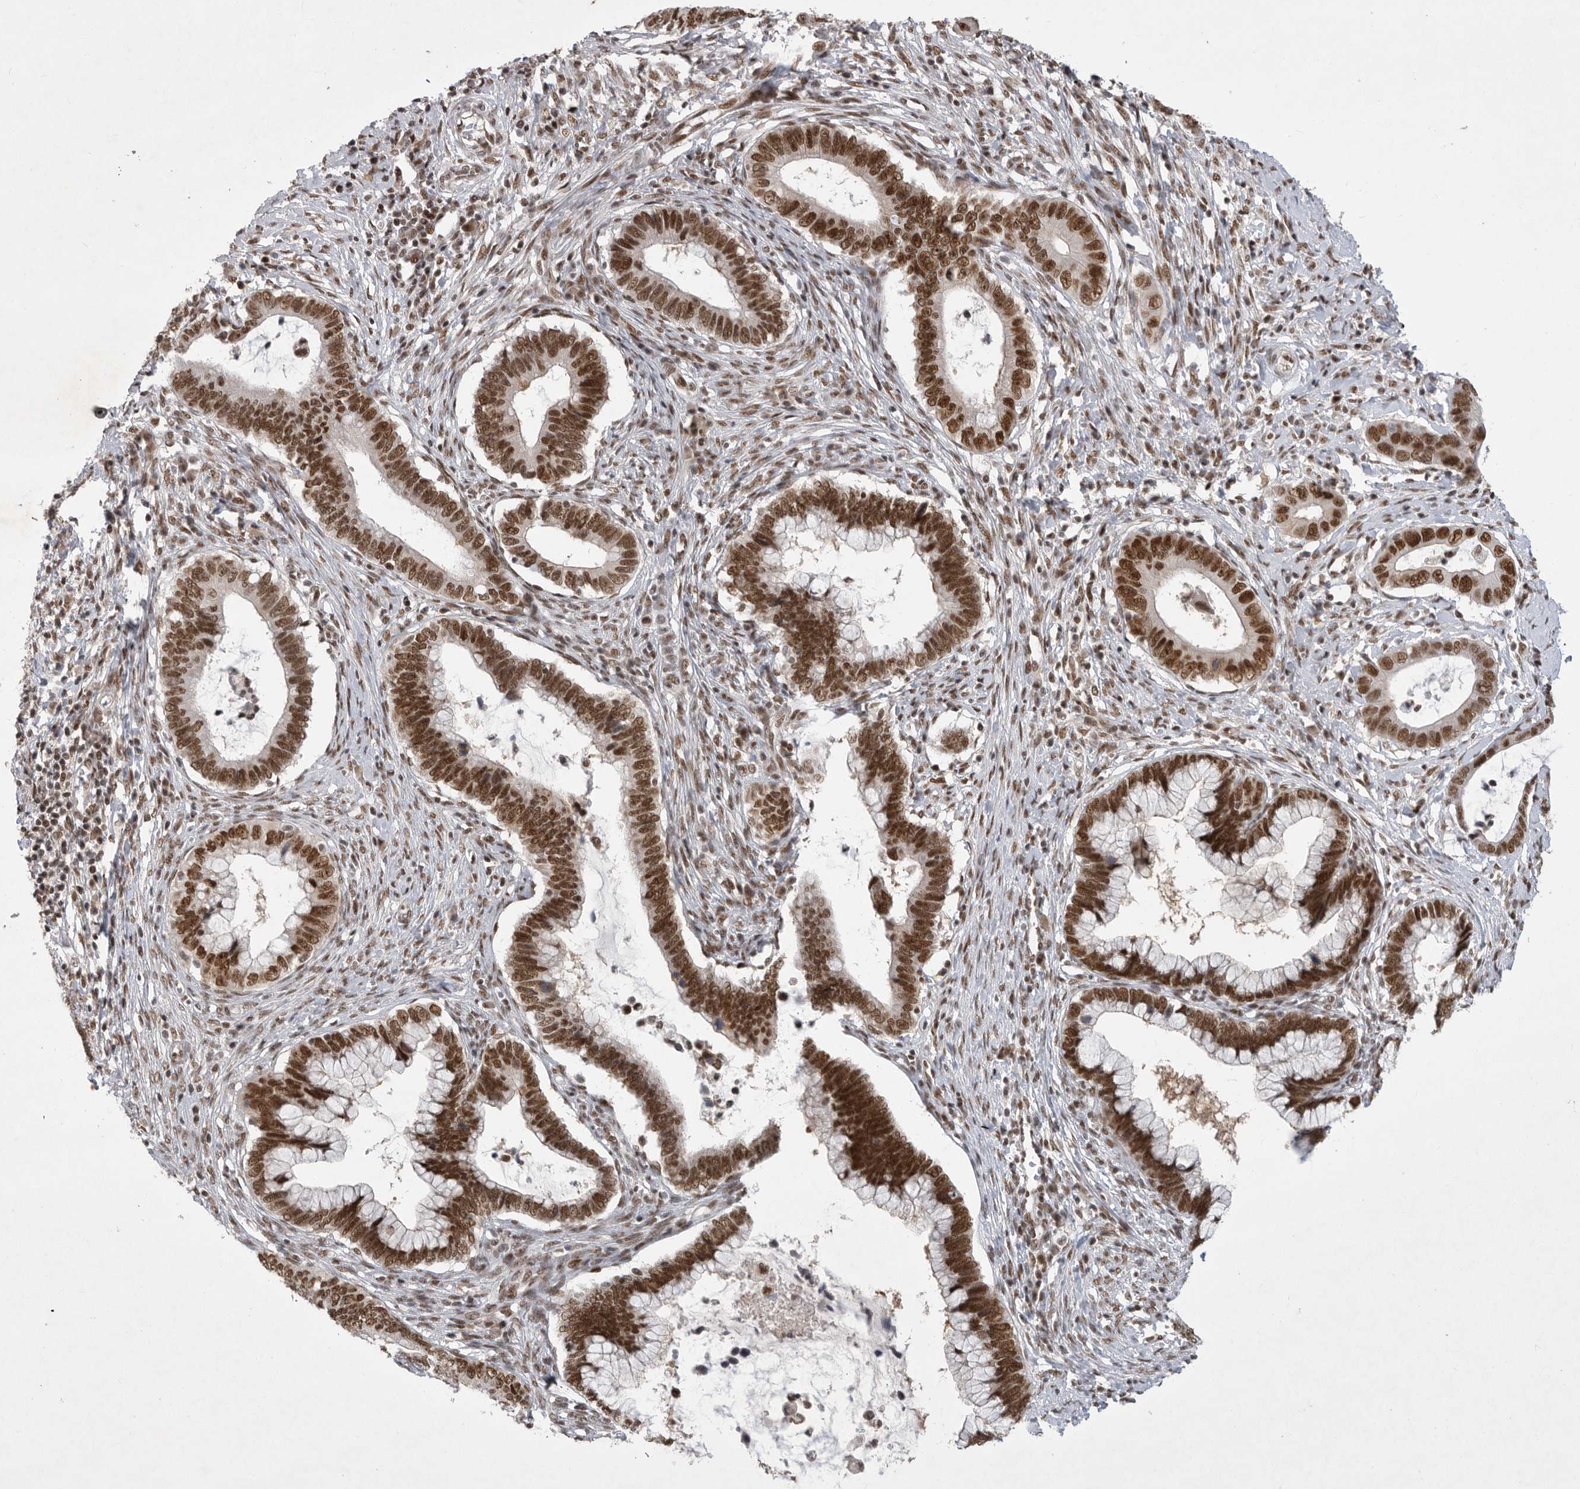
{"staining": {"intensity": "strong", "quantity": ">75%", "location": "nuclear"}, "tissue": "cervical cancer", "cell_type": "Tumor cells", "image_type": "cancer", "snomed": [{"axis": "morphology", "description": "Adenocarcinoma, NOS"}, {"axis": "topography", "description": "Cervix"}], "caption": "High-magnification brightfield microscopy of cervical adenocarcinoma stained with DAB (brown) and counterstained with hematoxylin (blue). tumor cells exhibit strong nuclear positivity is seen in about>75% of cells.", "gene": "ZNF830", "patient": {"sex": "female", "age": 44}}